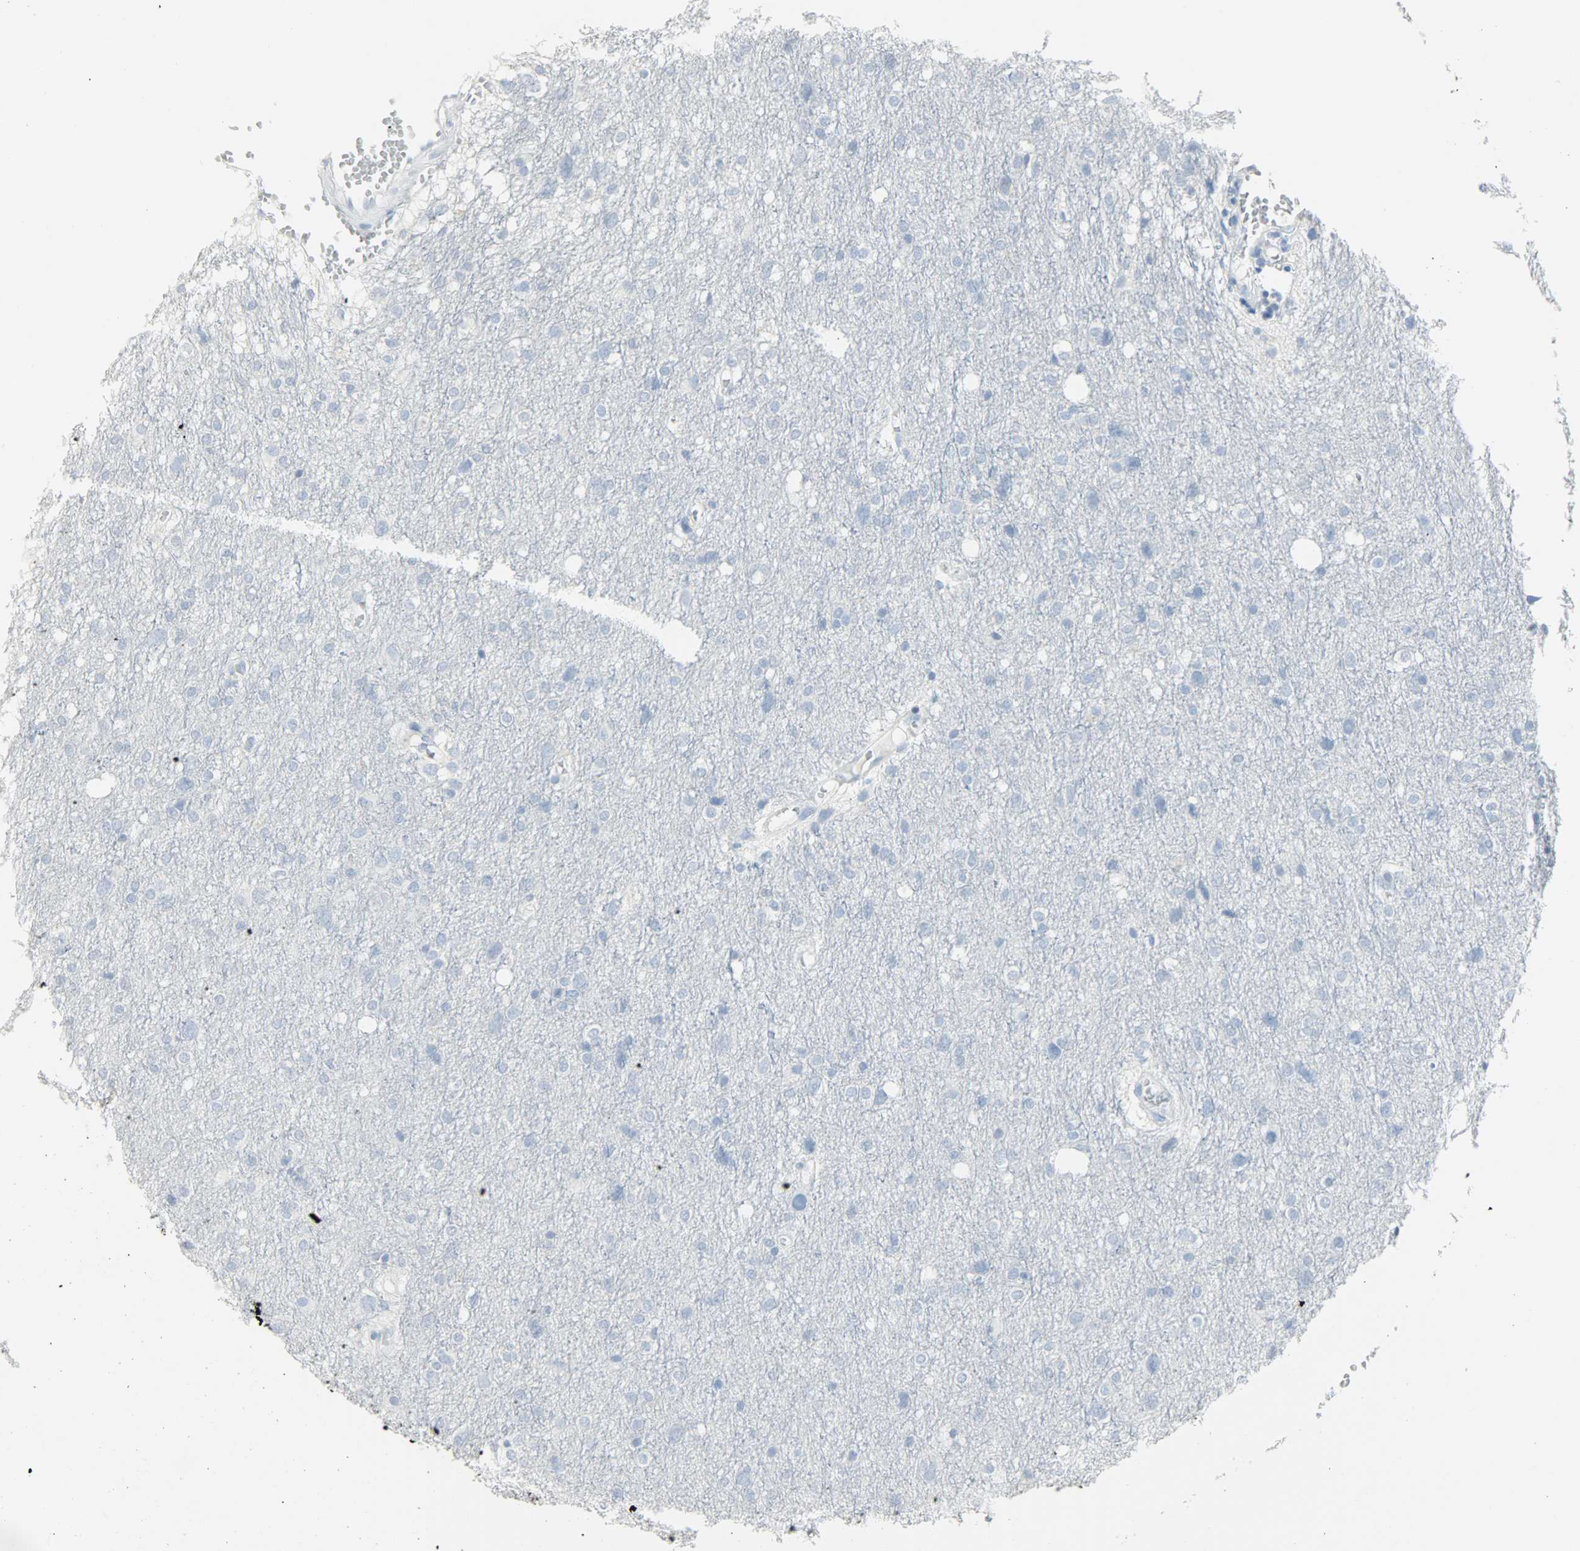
{"staining": {"intensity": "negative", "quantity": "none", "location": "none"}, "tissue": "glioma", "cell_type": "Tumor cells", "image_type": "cancer", "snomed": [{"axis": "morphology", "description": "Glioma, malignant, High grade"}, {"axis": "topography", "description": "Brain"}], "caption": "This image is of glioma stained with immunohistochemistry to label a protein in brown with the nuclei are counter-stained blue. There is no positivity in tumor cells.", "gene": "PTPN6", "patient": {"sex": "female", "age": 59}}